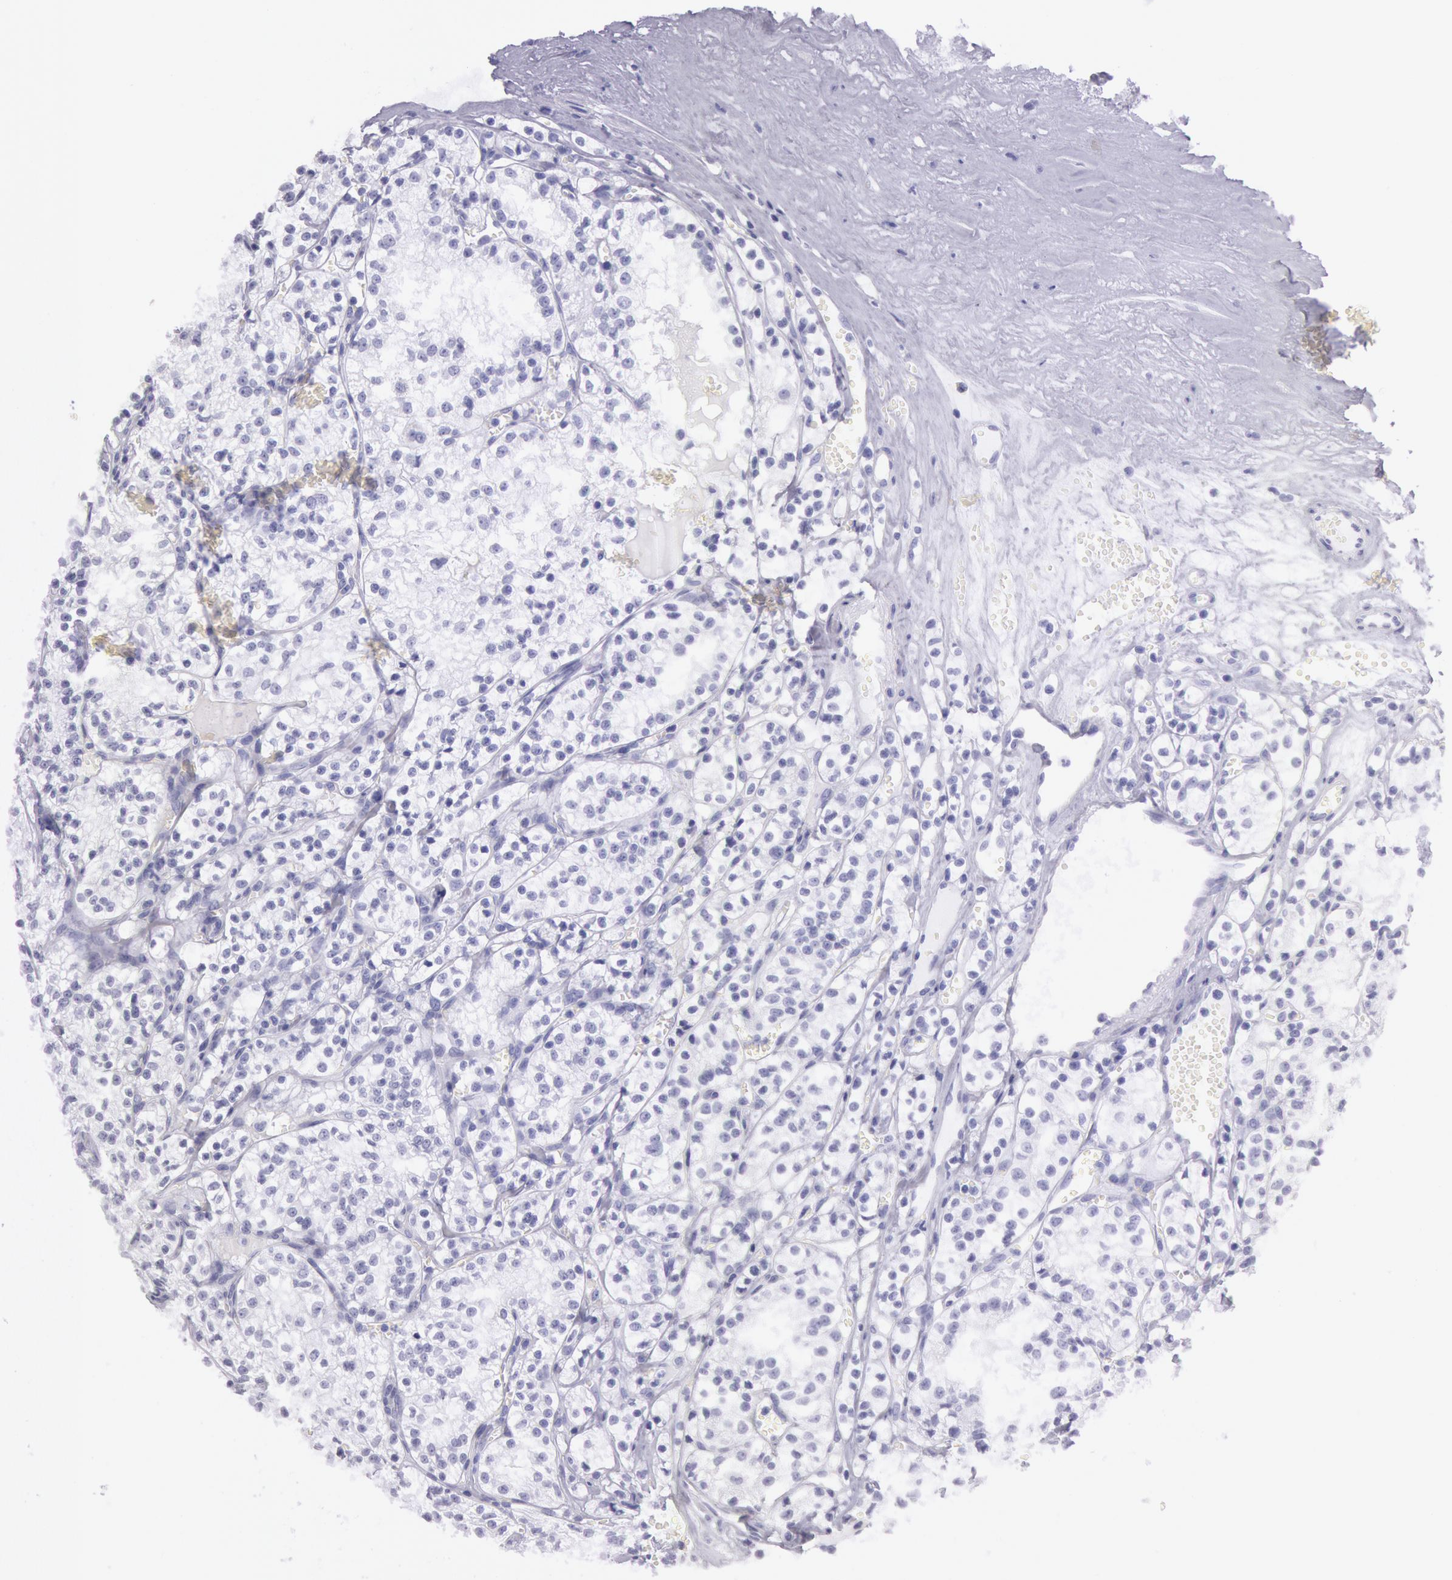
{"staining": {"intensity": "negative", "quantity": "none", "location": "none"}, "tissue": "renal cancer", "cell_type": "Tumor cells", "image_type": "cancer", "snomed": [{"axis": "morphology", "description": "Adenocarcinoma, NOS"}, {"axis": "topography", "description": "Kidney"}], "caption": "This is an immunohistochemistry histopathology image of human renal cancer. There is no expression in tumor cells.", "gene": "ESS2", "patient": {"sex": "male", "age": 61}}